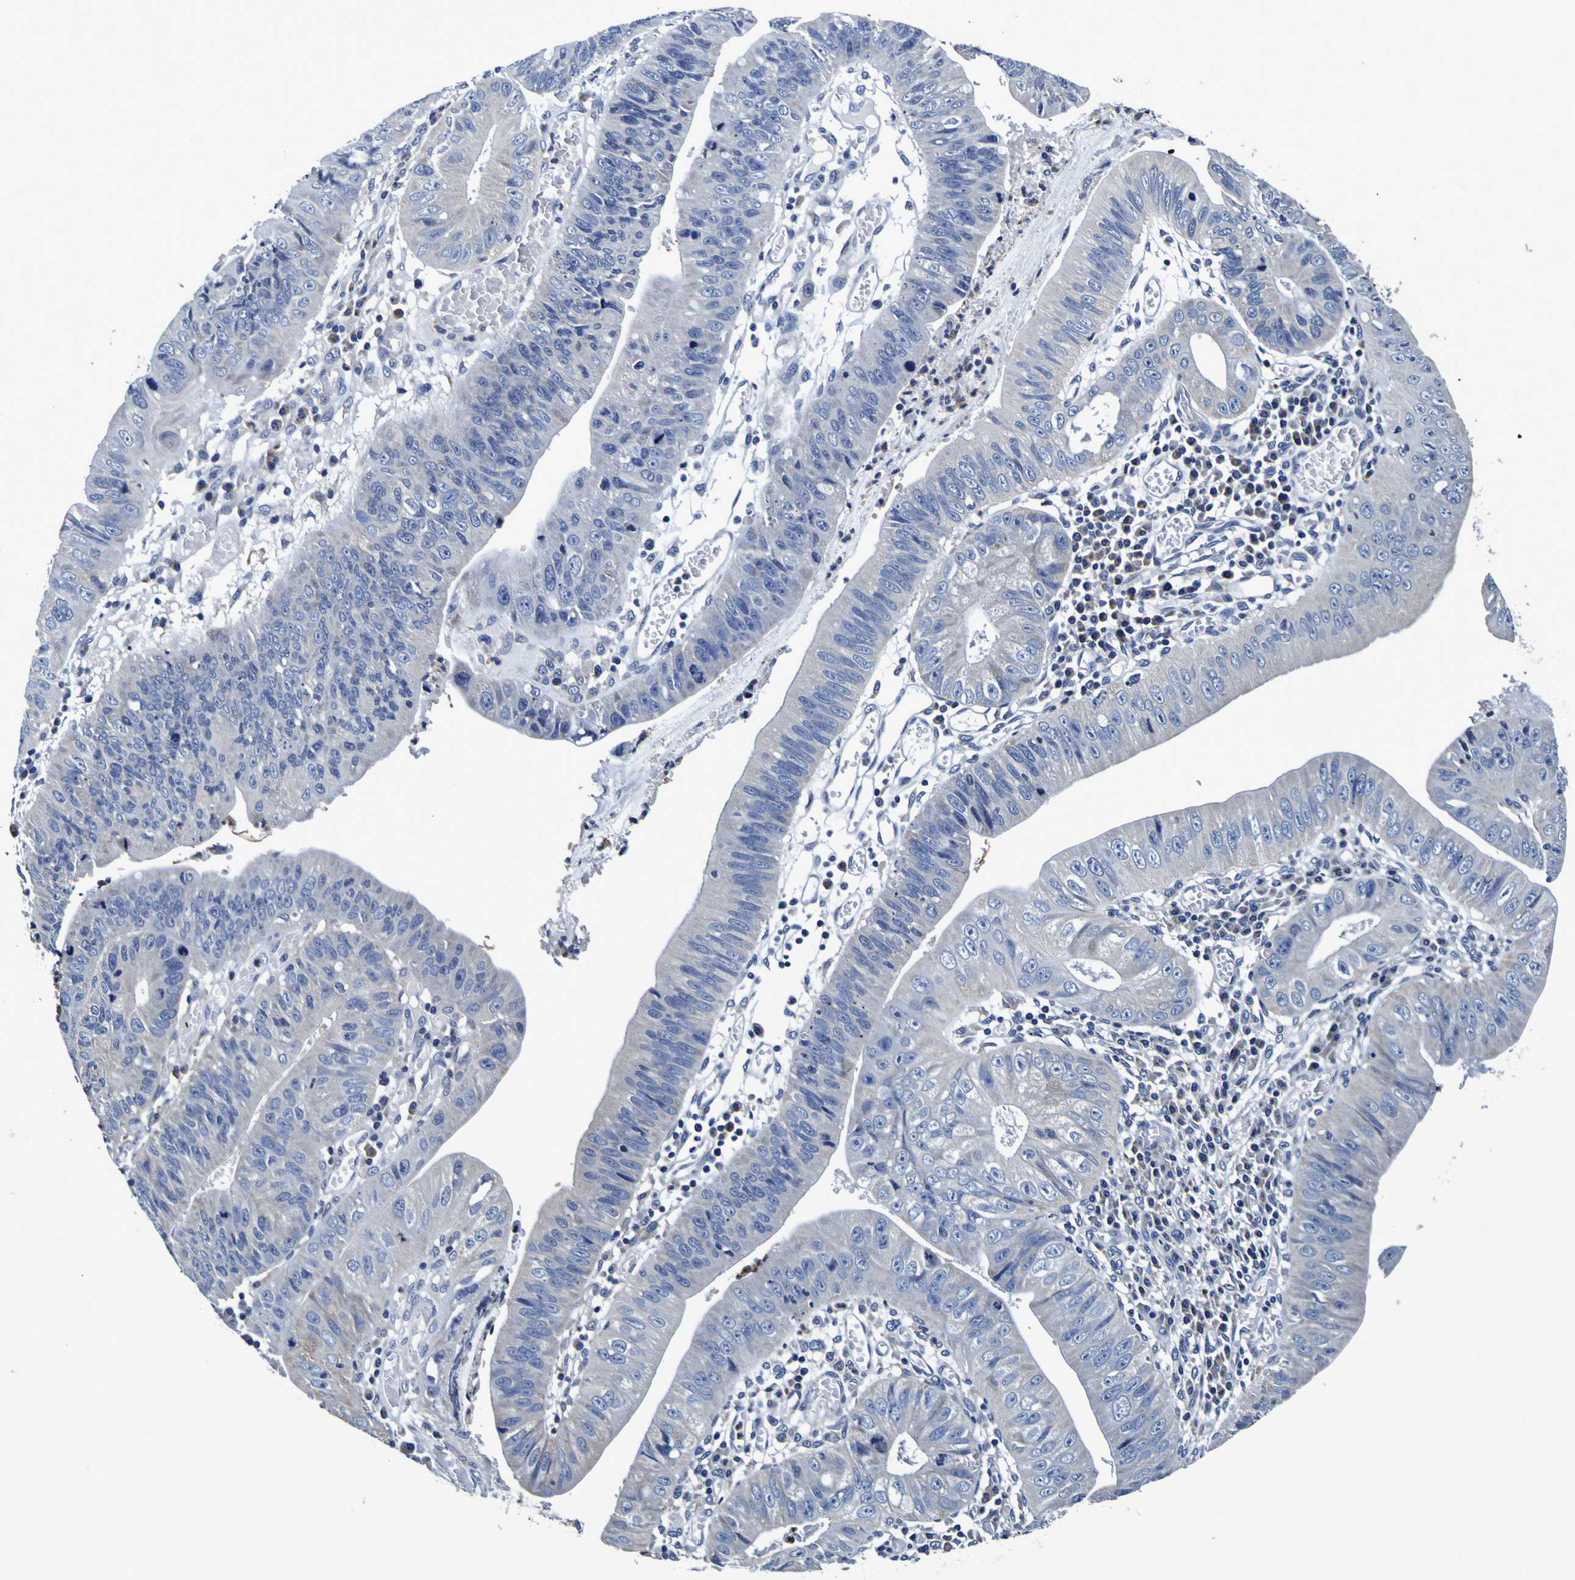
{"staining": {"intensity": "negative", "quantity": "none", "location": "none"}, "tissue": "stomach cancer", "cell_type": "Tumor cells", "image_type": "cancer", "snomed": [{"axis": "morphology", "description": "Adenocarcinoma, NOS"}, {"axis": "topography", "description": "Stomach"}], "caption": "High power microscopy image of an IHC histopathology image of stomach adenocarcinoma, revealing no significant staining in tumor cells. Nuclei are stained in blue.", "gene": "PANK4", "patient": {"sex": "male", "age": 59}}